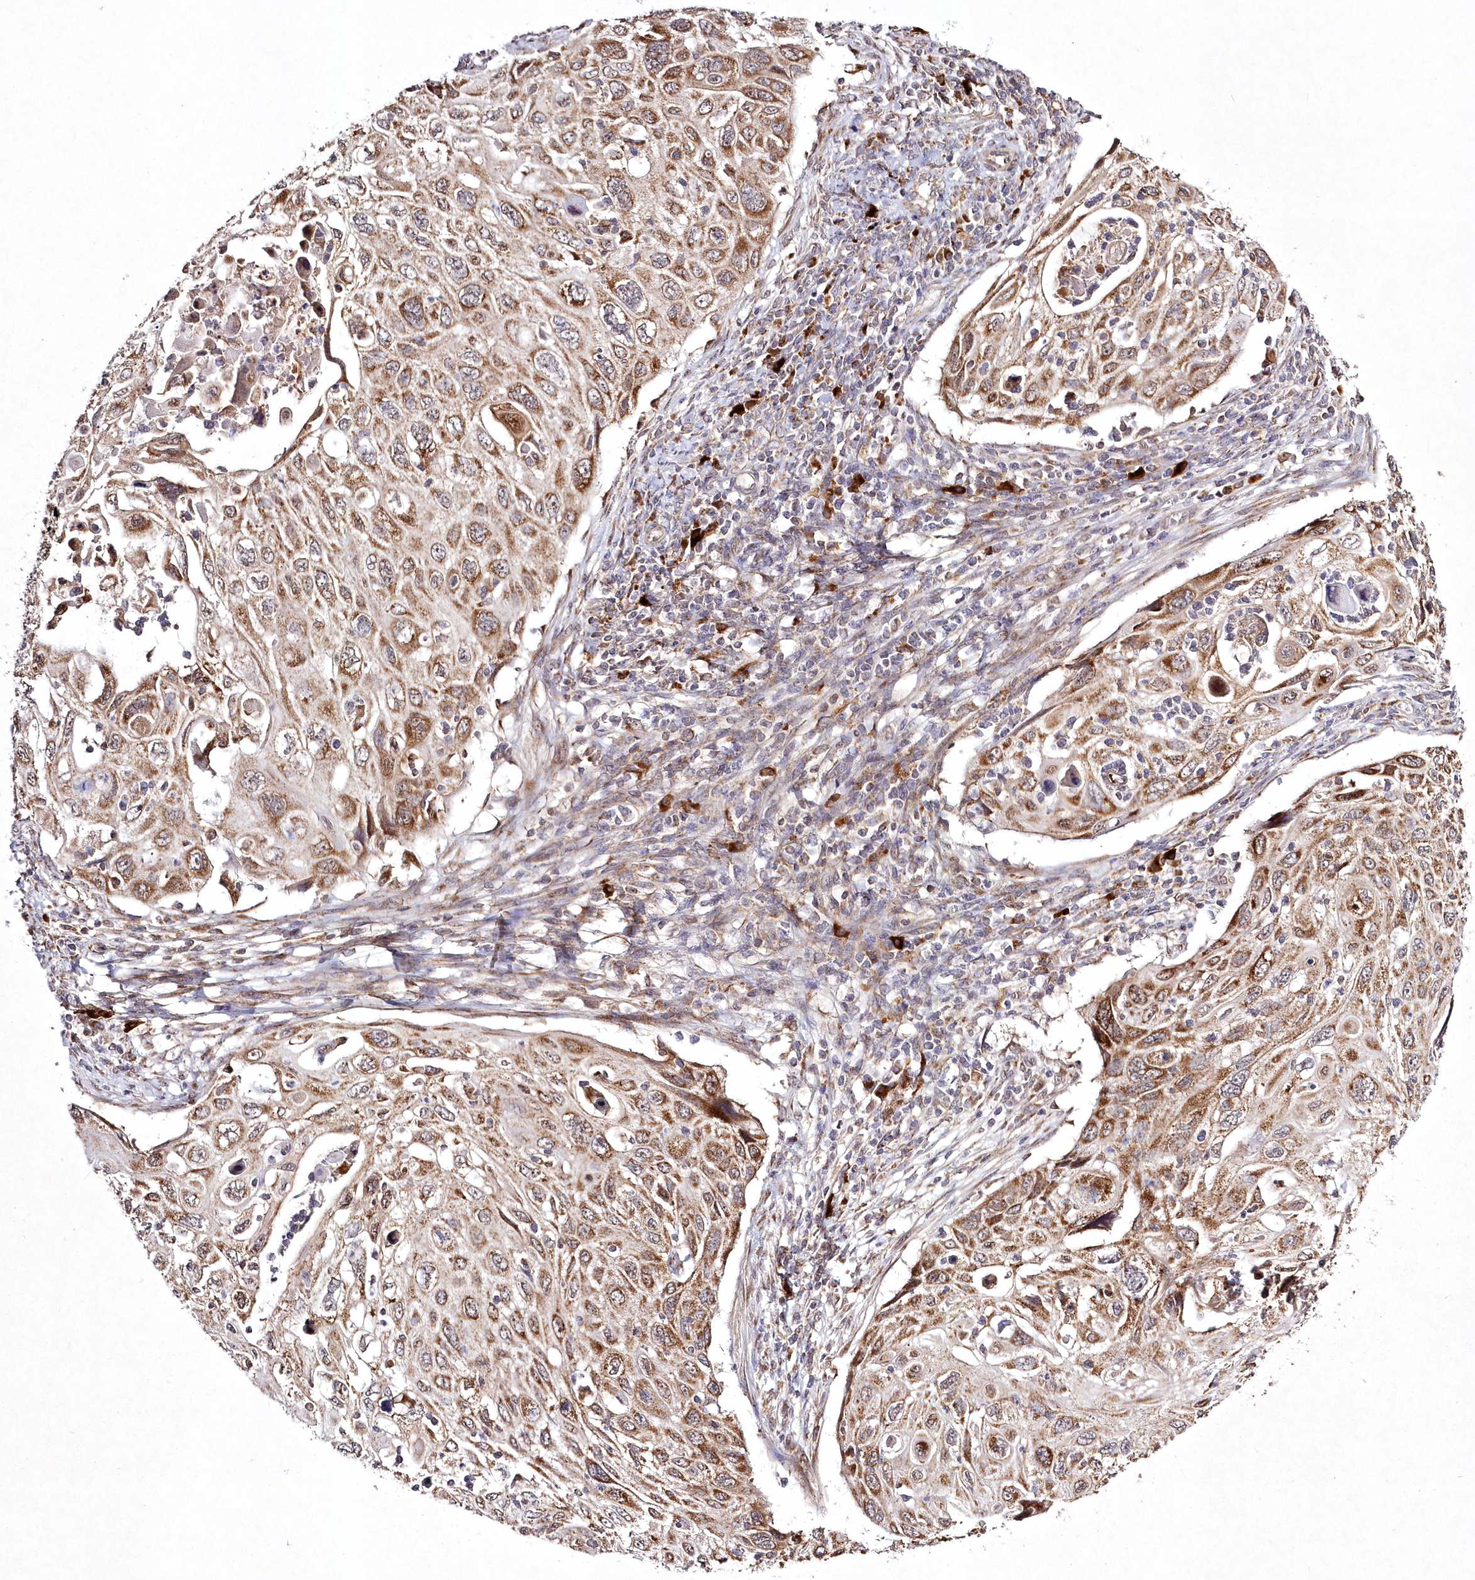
{"staining": {"intensity": "moderate", "quantity": ">75%", "location": "cytoplasmic/membranous"}, "tissue": "cervical cancer", "cell_type": "Tumor cells", "image_type": "cancer", "snomed": [{"axis": "morphology", "description": "Squamous cell carcinoma, NOS"}, {"axis": "topography", "description": "Cervix"}], "caption": "Immunohistochemistry histopathology image of cervical cancer stained for a protein (brown), which reveals medium levels of moderate cytoplasmic/membranous staining in about >75% of tumor cells.", "gene": "PEX13", "patient": {"sex": "female", "age": 70}}